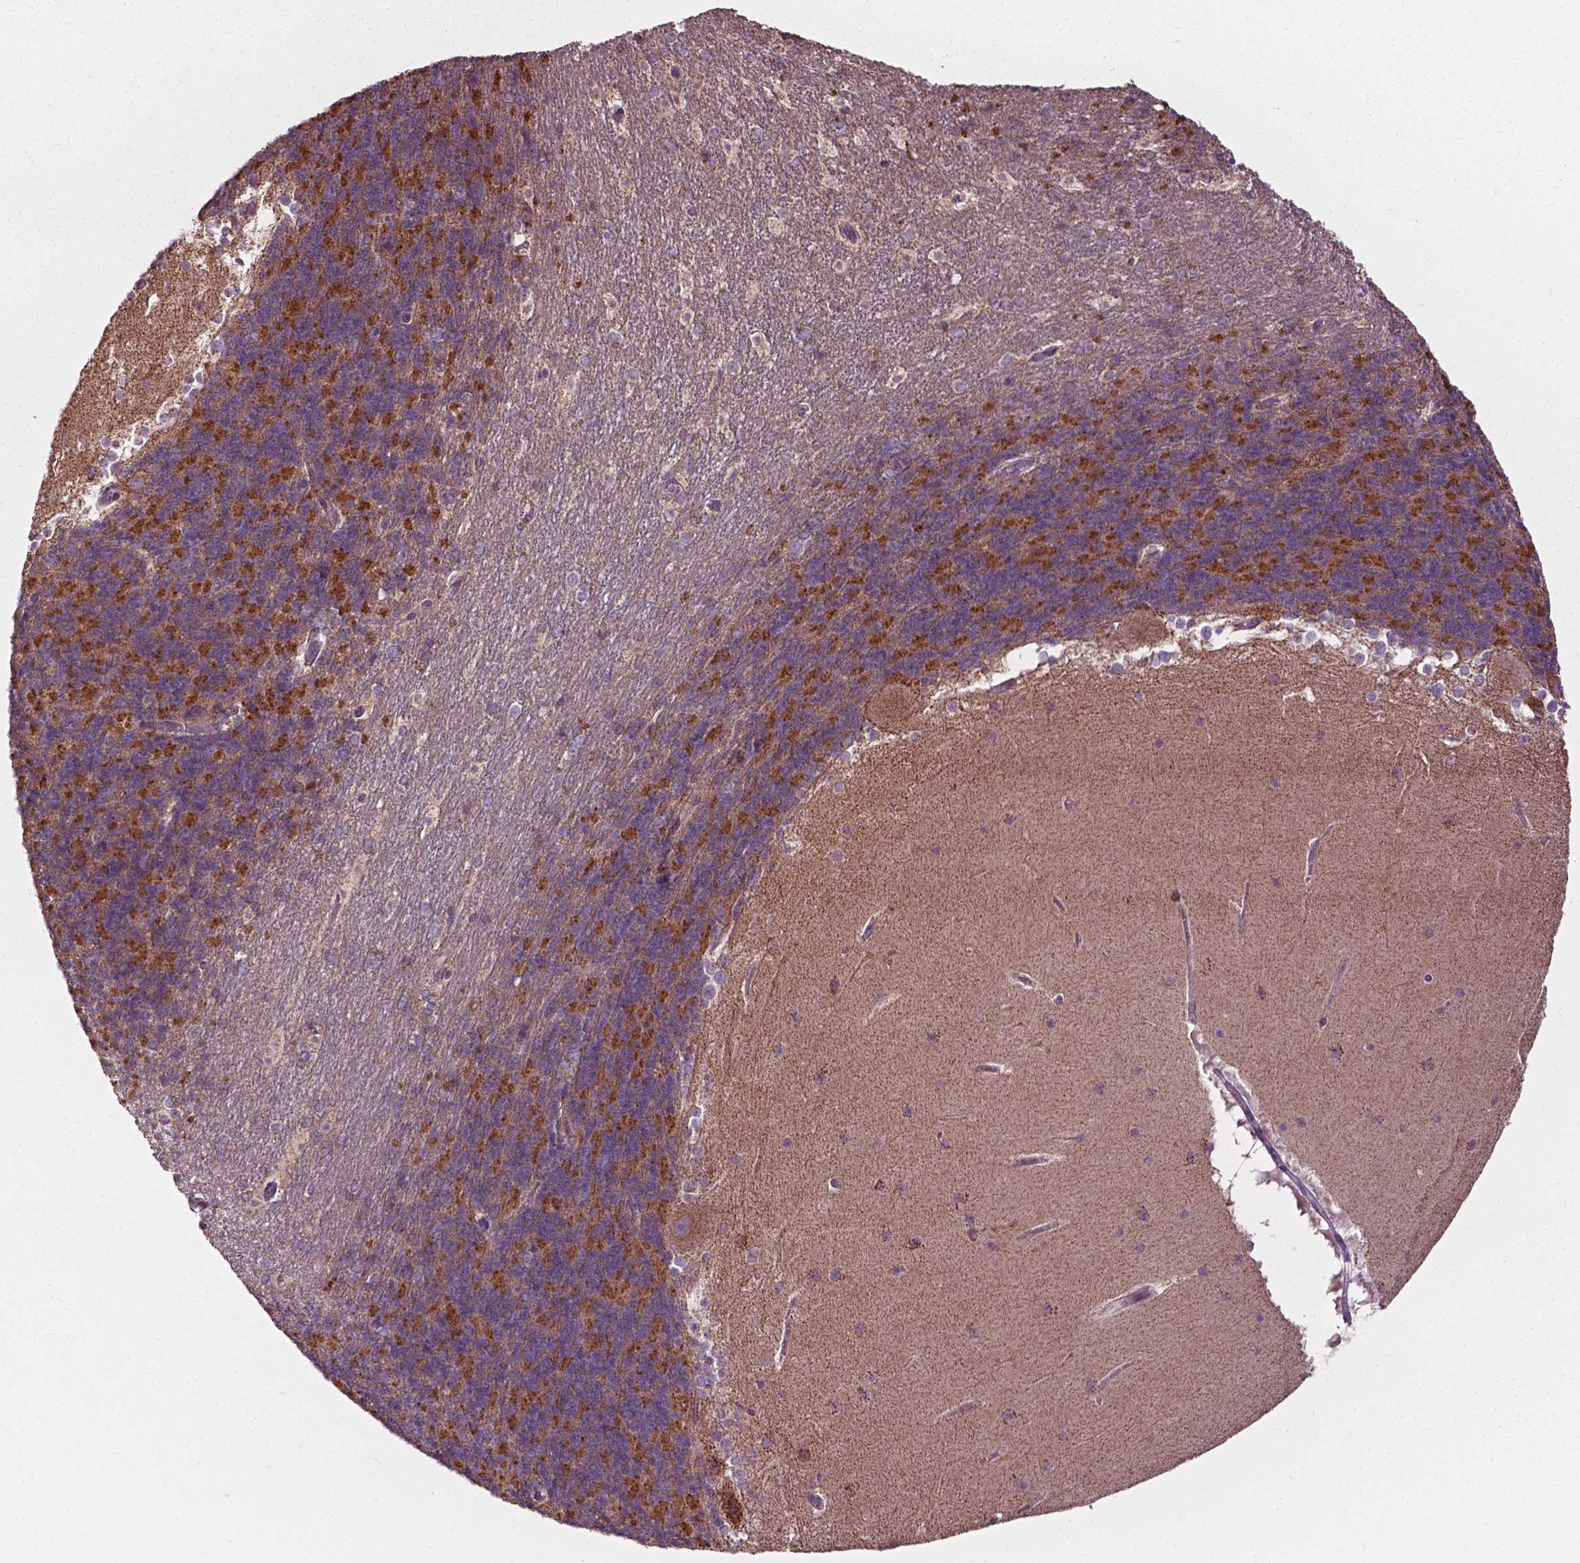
{"staining": {"intensity": "moderate", "quantity": ">75%", "location": "cytoplasmic/membranous"}, "tissue": "cerebellum", "cell_type": "Cells in granular layer", "image_type": "normal", "snomed": [{"axis": "morphology", "description": "Normal tissue, NOS"}, {"axis": "topography", "description": "Cerebellum"}], "caption": "The immunohistochemical stain highlights moderate cytoplasmic/membranous staining in cells in granular layer of unremarkable cerebellum. (Brightfield microscopy of DAB IHC at high magnification).", "gene": "NDUFA10", "patient": {"sex": "female", "age": 19}}